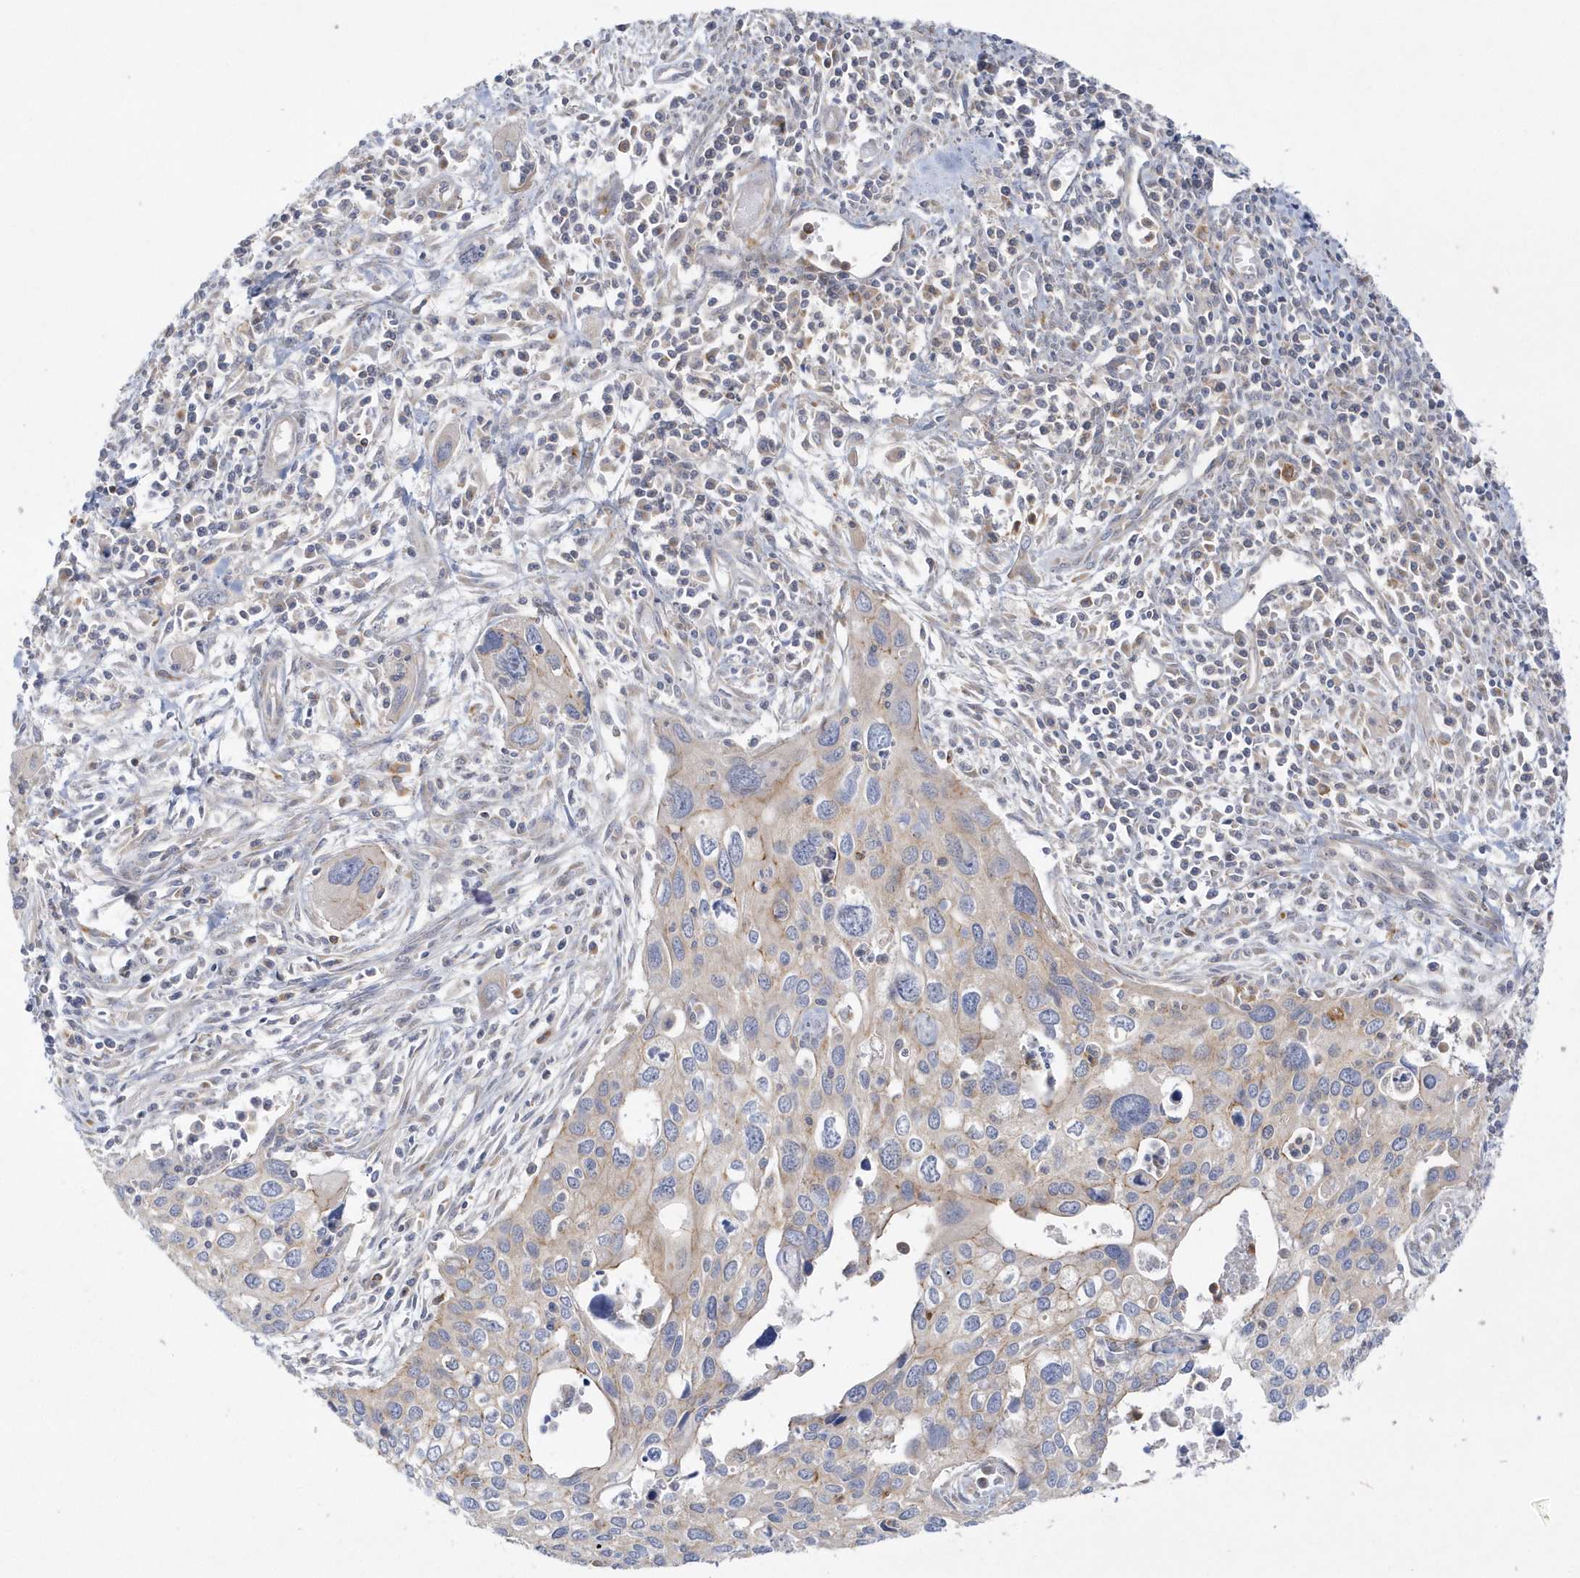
{"staining": {"intensity": "negative", "quantity": "none", "location": "none"}, "tissue": "cervical cancer", "cell_type": "Tumor cells", "image_type": "cancer", "snomed": [{"axis": "morphology", "description": "Squamous cell carcinoma, NOS"}, {"axis": "topography", "description": "Cervix"}], "caption": "A high-resolution photomicrograph shows immunohistochemistry (IHC) staining of cervical cancer (squamous cell carcinoma), which displays no significant staining in tumor cells.", "gene": "DNAJC18", "patient": {"sex": "female", "age": 55}}